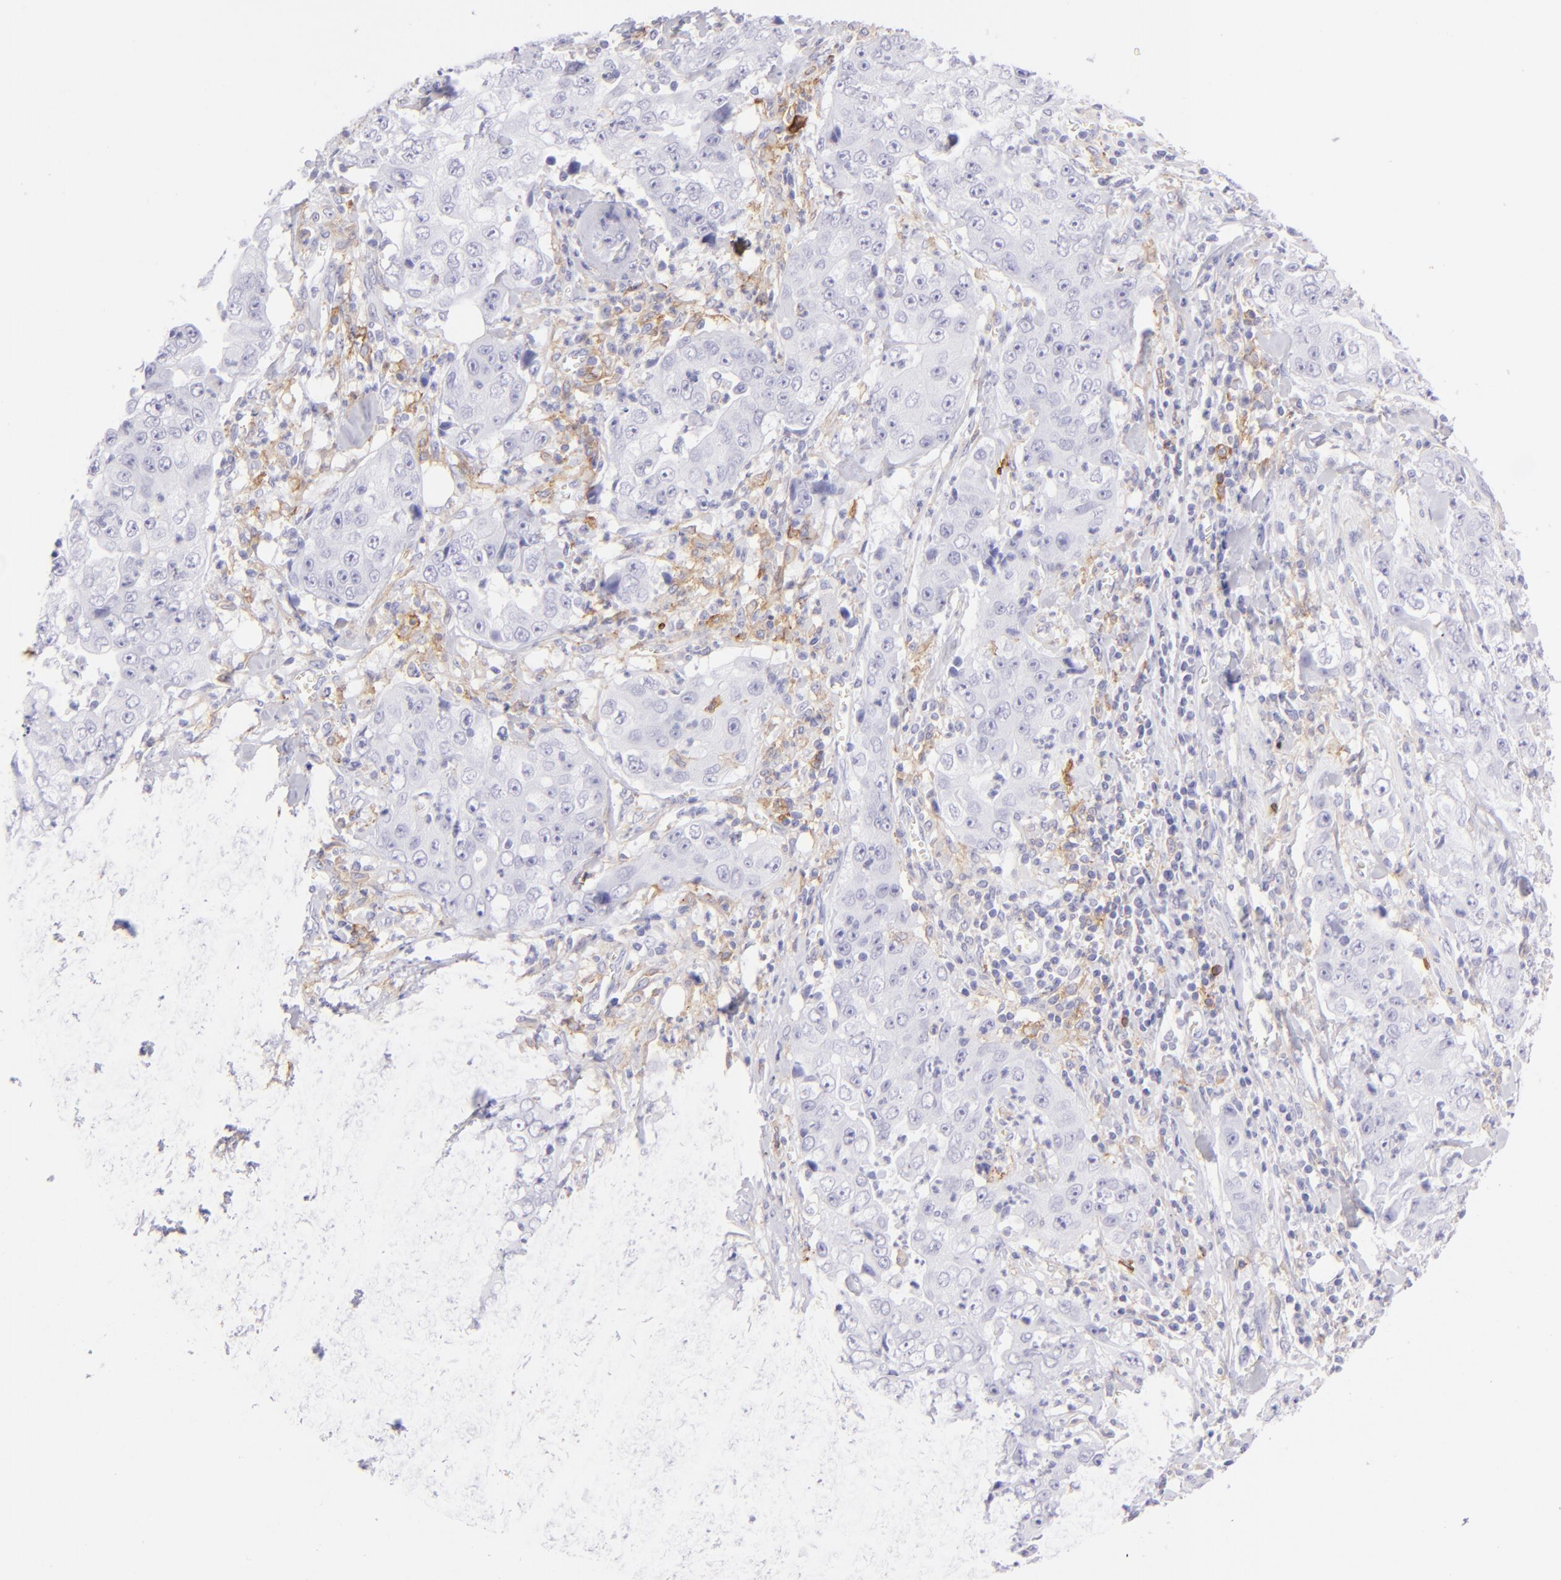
{"staining": {"intensity": "negative", "quantity": "none", "location": "none"}, "tissue": "lung cancer", "cell_type": "Tumor cells", "image_type": "cancer", "snomed": [{"axis": "morphology", "description": "Squamous cell carcinoma, NOS"}, {"axis": "topography", "description": "Lung"}], "caption": "Lung cancer was stained to show a protein in brown. There is no significant positivity in tumor cells. (Stains: DAB IHC with hematoxylin counter stain, Microscopy: brightfield microscopy at high magnification).", "gene": "CD72", "patient": {"sex": "male", "age": 64}}